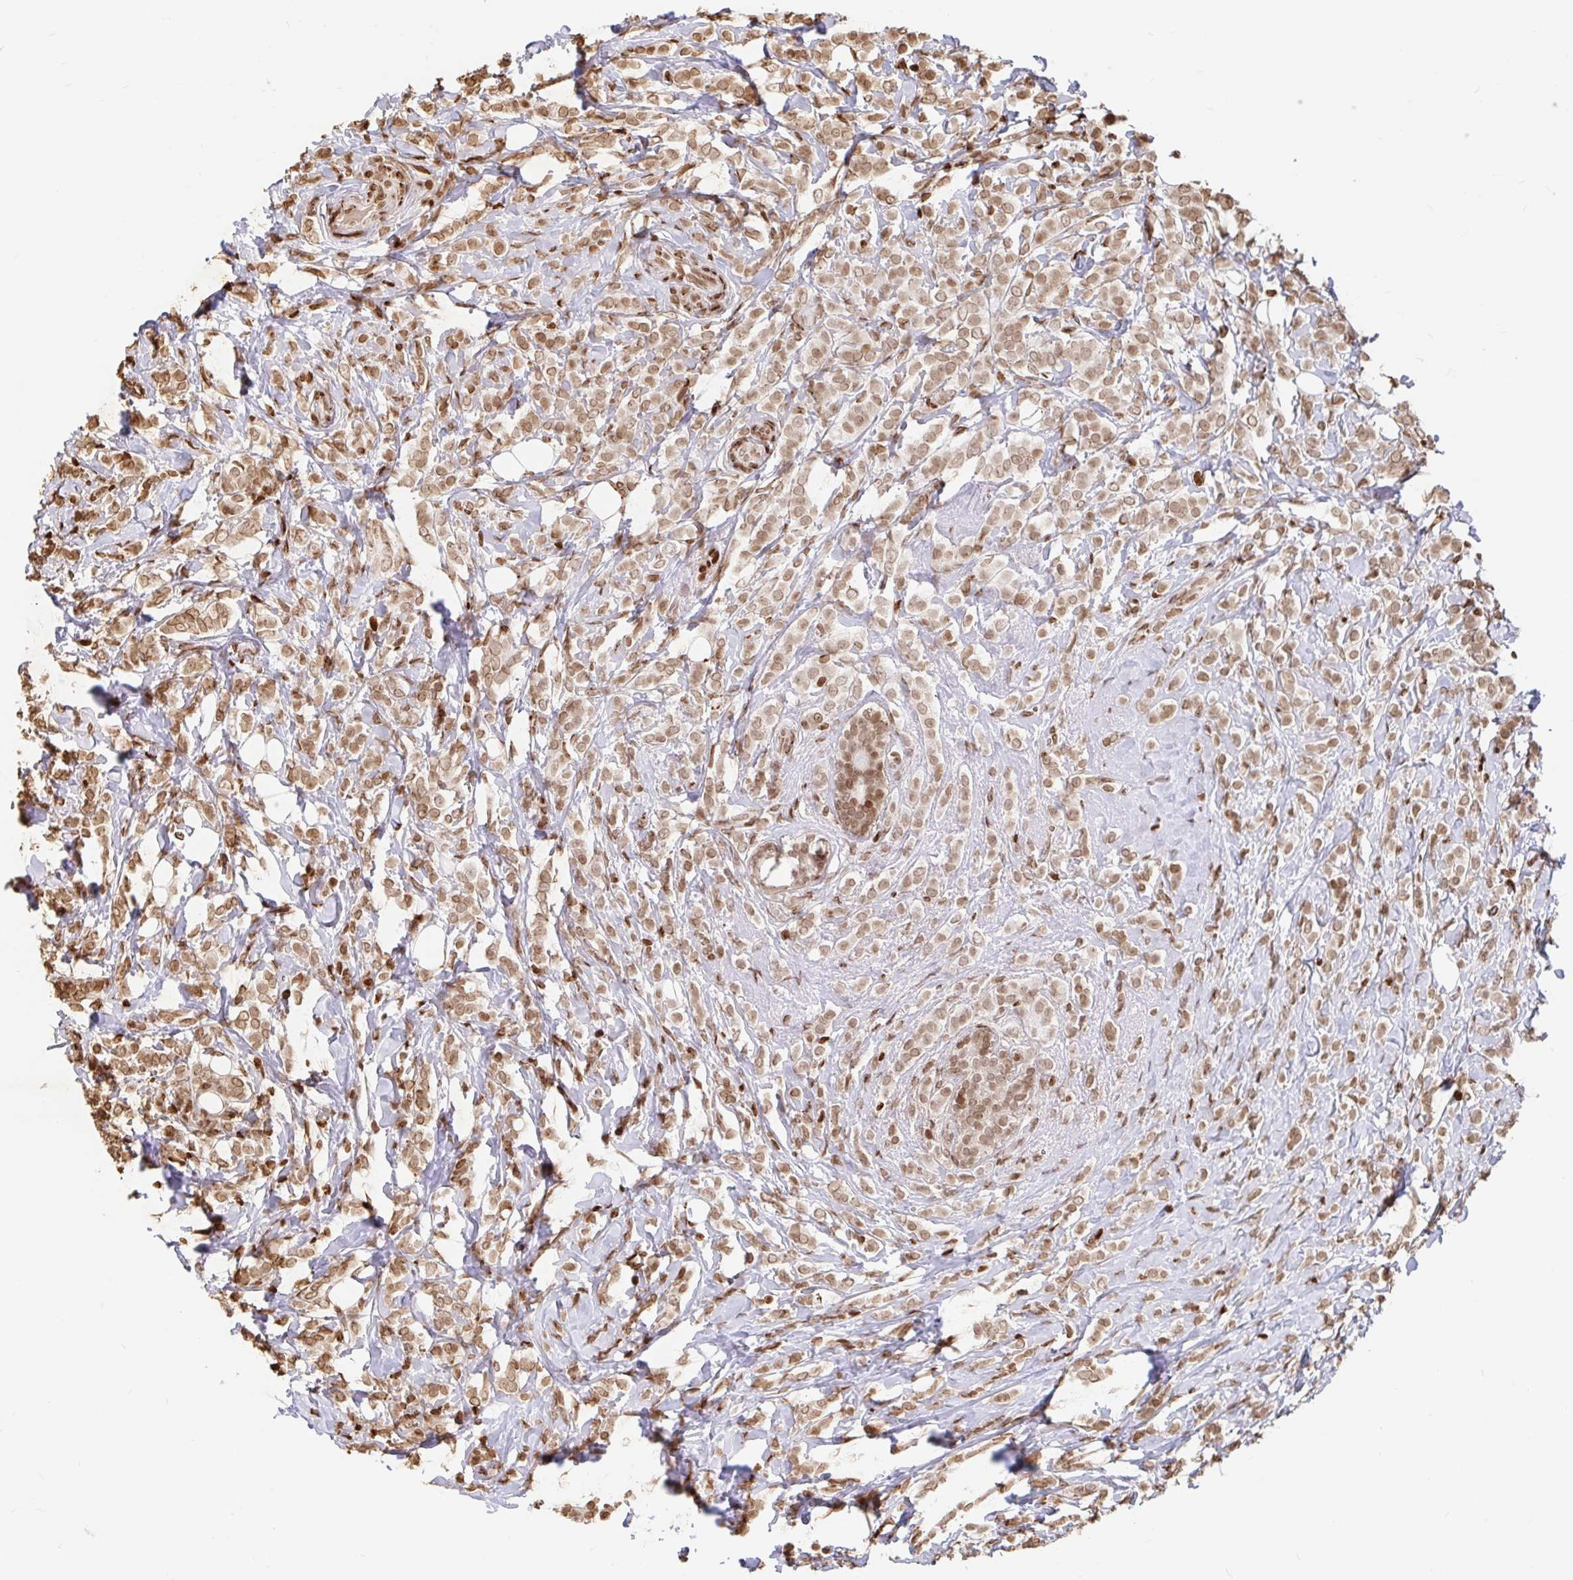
{"staining": {"intensity": "moderate", "quantity": ">75%", "location": "nuclear"}, "tissue": "breast cancer", "cell_type": "Tumor cells", "image_type": "cancer", "snomed": [{"axis": "morphology", "description": "Lobular carcinoma"}, {"axis": "topography", "description": "Breast"}], "caption": "Breast cancer (lobular carcinoma) was stained to show a protein in brown. There is medium levels of moderate nuclear staining in about >75% of tumor cells.", "gene": "H2BC5", "patient": {"sex": "female", "age": 49}}